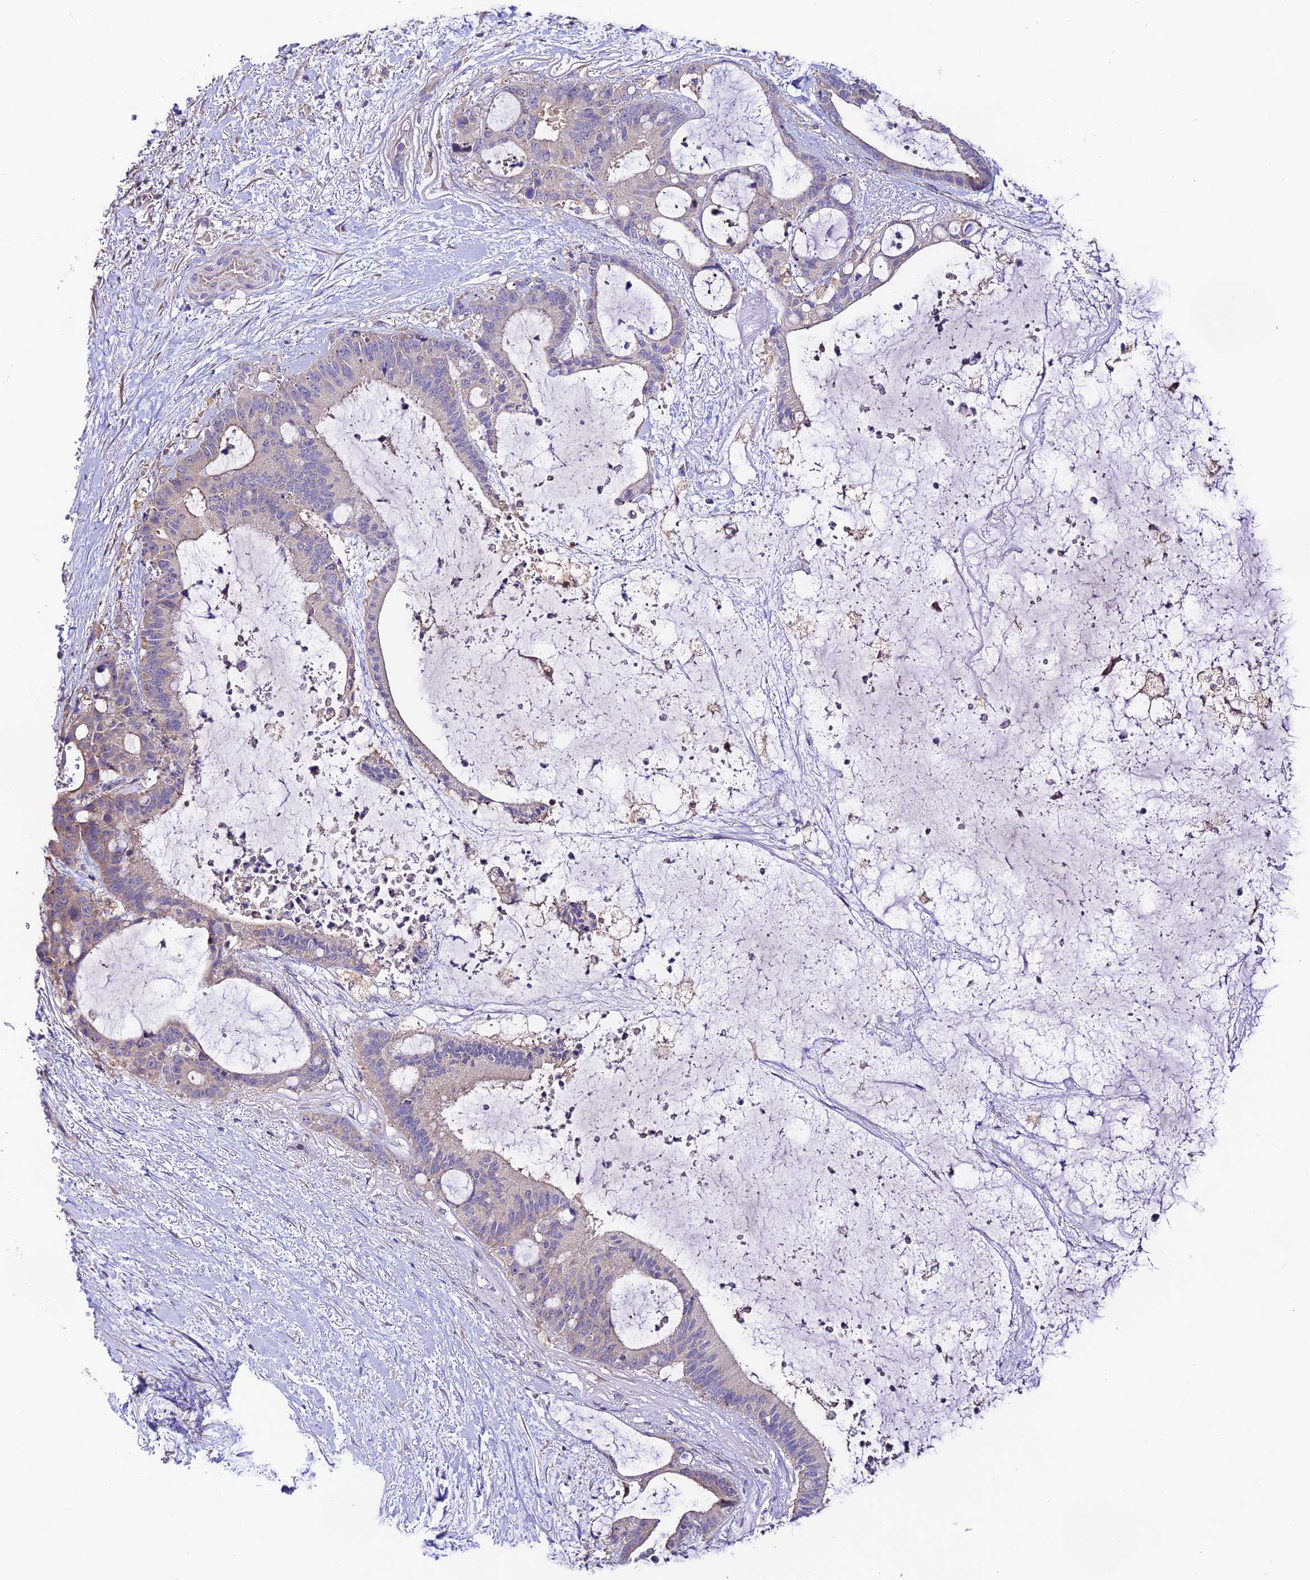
{"staining": {"intensity": "negative", "quantity": "none", "location": "none"}, "tissue": "liver cancer", "cell_type": "Tumor cells", "image_type": "cancer", "snomed": [{"axis": "morphology", "description": "Normal tissue, NOS"}, {"axis": "morphology", "description": "Cholangiocarcinoma"}, {"axis": "topography", "description": "Liver"}, {"axis": "topography", "description": "Peripheral nerve tissue"}], "caption": "Immunohistochemistry (IHC) micrograph of neoplastic tissue: human liver cholangiocarcinoma stained with DAB demonstrates no significant protein staining in tumor cells.", "gene": "BRME1", "patient": {"sex": "female", "age": 73}}